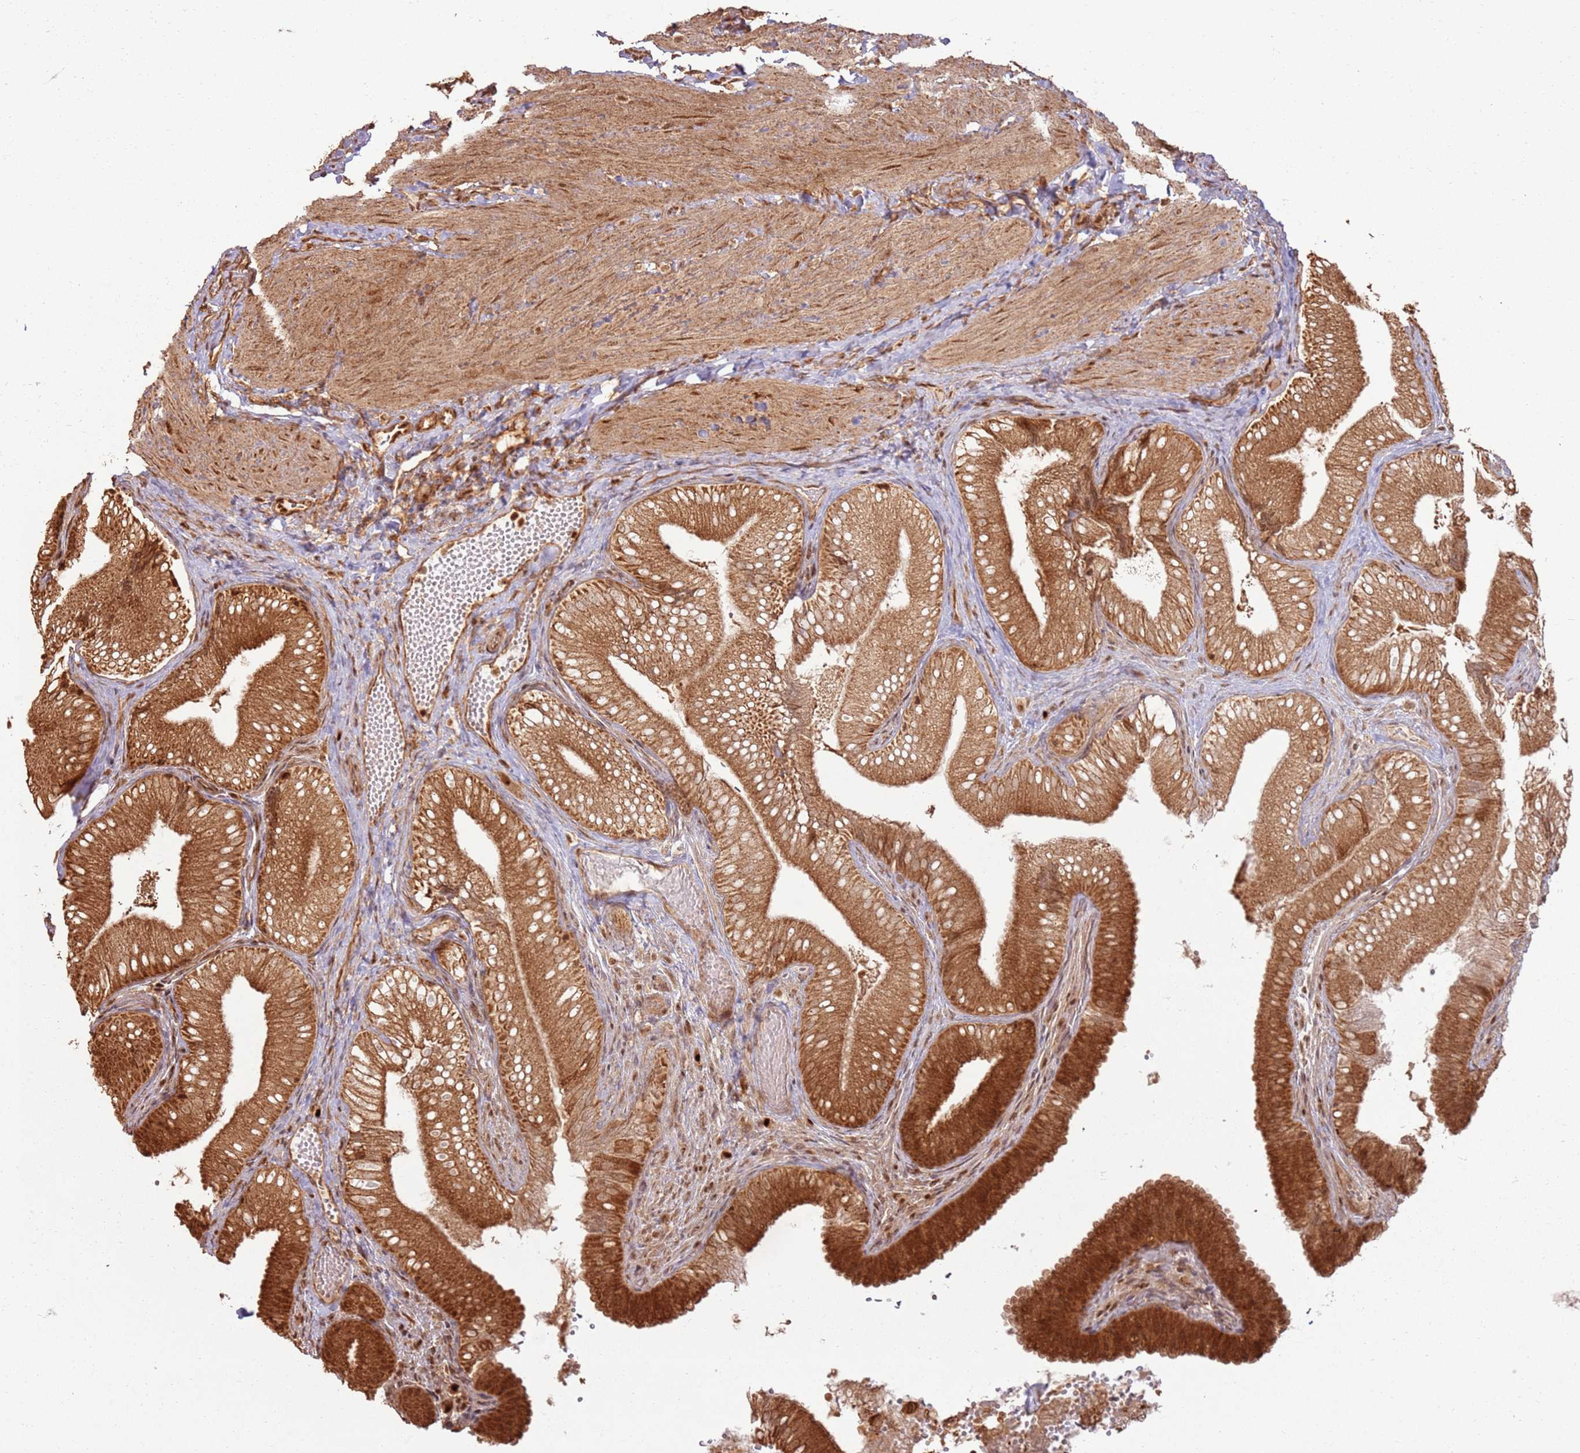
{"staining": {"intensity": "strong", "quantity": ">75%", "location": "cytoplasmic/membranous"}, "tissue": "gallbladder", "cell_type": "Glandular cells", "image_type": "normal", "snomed": [{"axis": "morphology", "description": "Normal tissue, NOS"}, {"axis": "topography", "description": "Gallbladder"}], "caption": "Gallbladder stained for a protein (brown) shows strong cytoplasmic/membranous positive expression in approximately >75% of glandular cells.", "gene": "TBC1D13", "patient": {"sex": "female", "age": 30}}